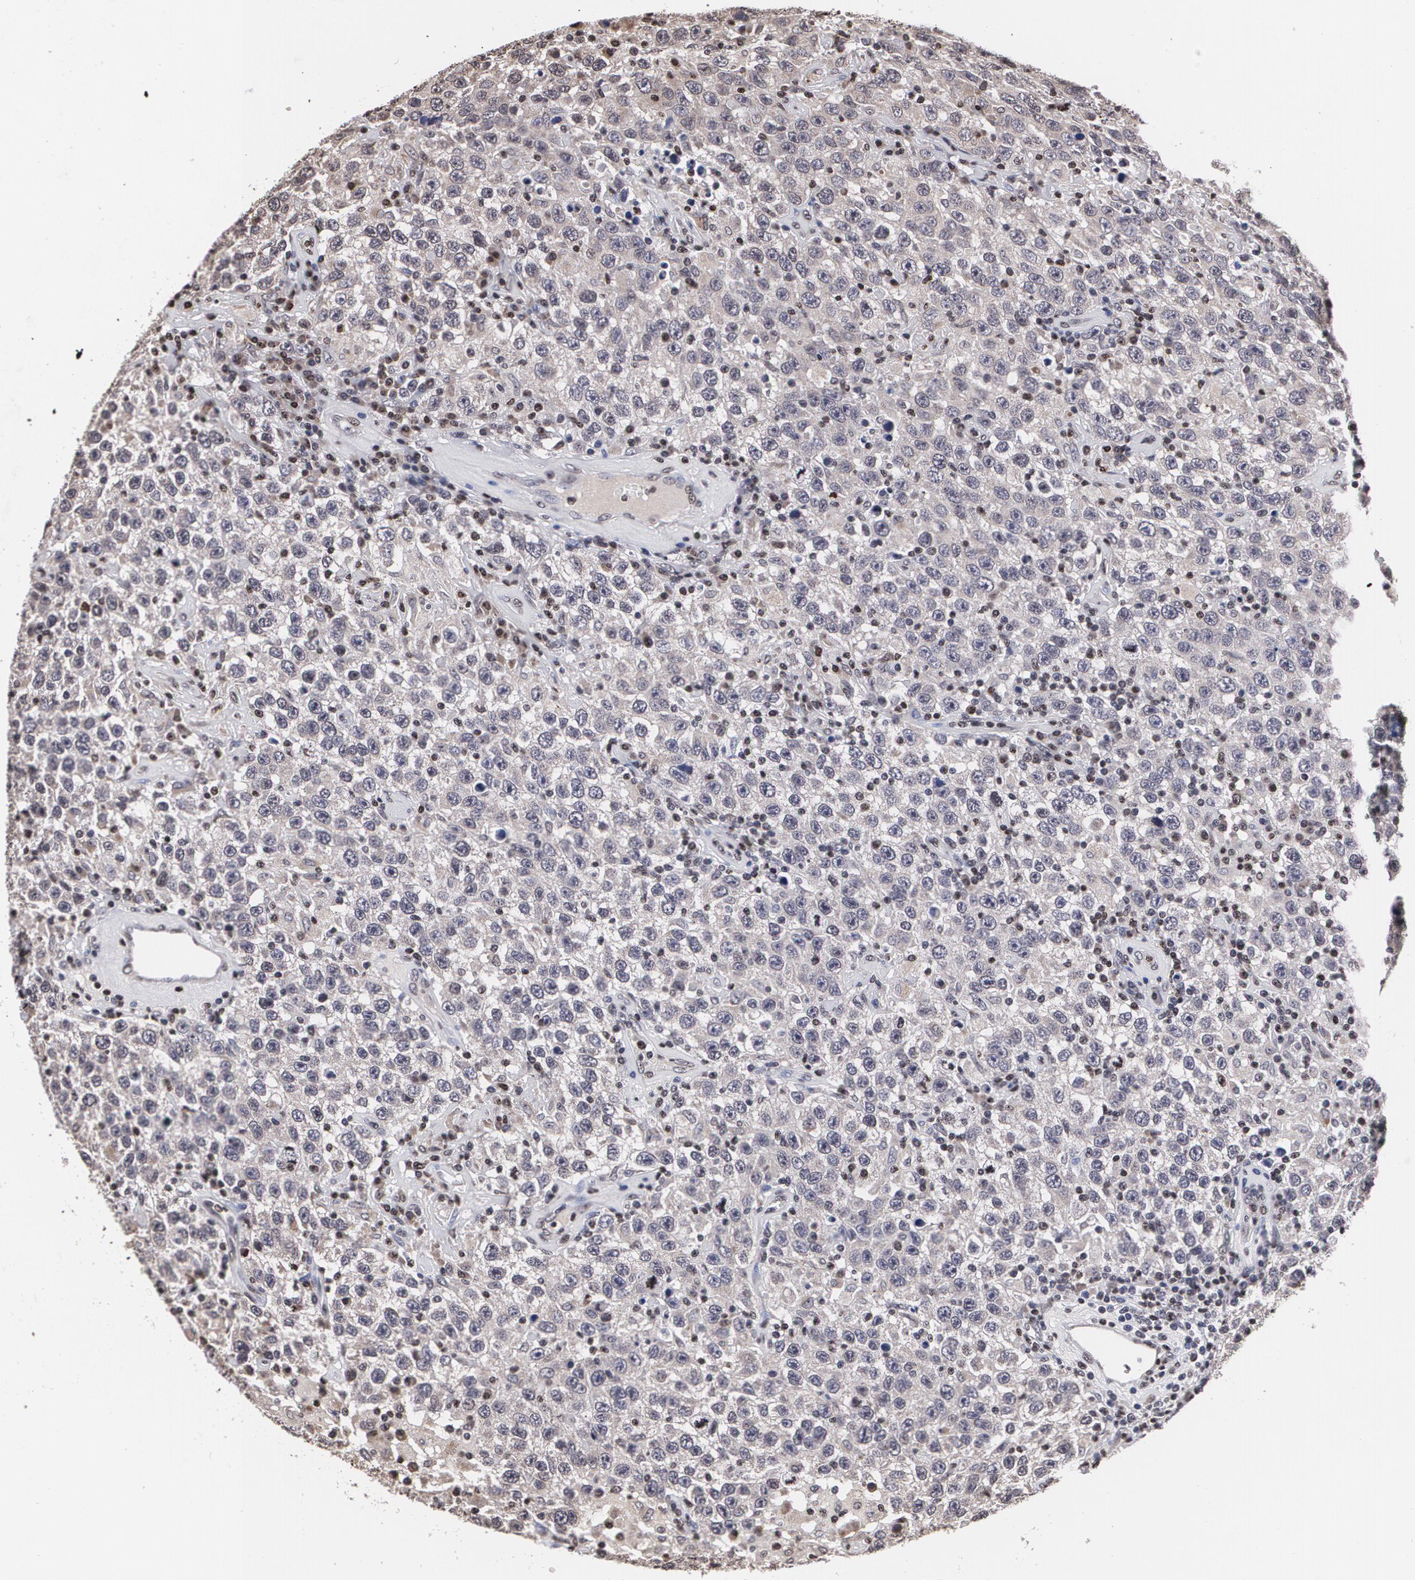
{"staining": {"intensity": "negative", "quantity": "none", "location": "none"}, "tissue": "testis cancer", "cell_type": "Tumor cells", "image_type": "cancer", "snomed": [{"axis": "morphology", "description": "Seminoma, NOS"}, {"axis": "topography", "description": "Testis"}], "caption": "Tumor cells are negative for protein expression in human testis cancer.", "gene": "MVP", "patient": {"sex": "male", "age": 41}}